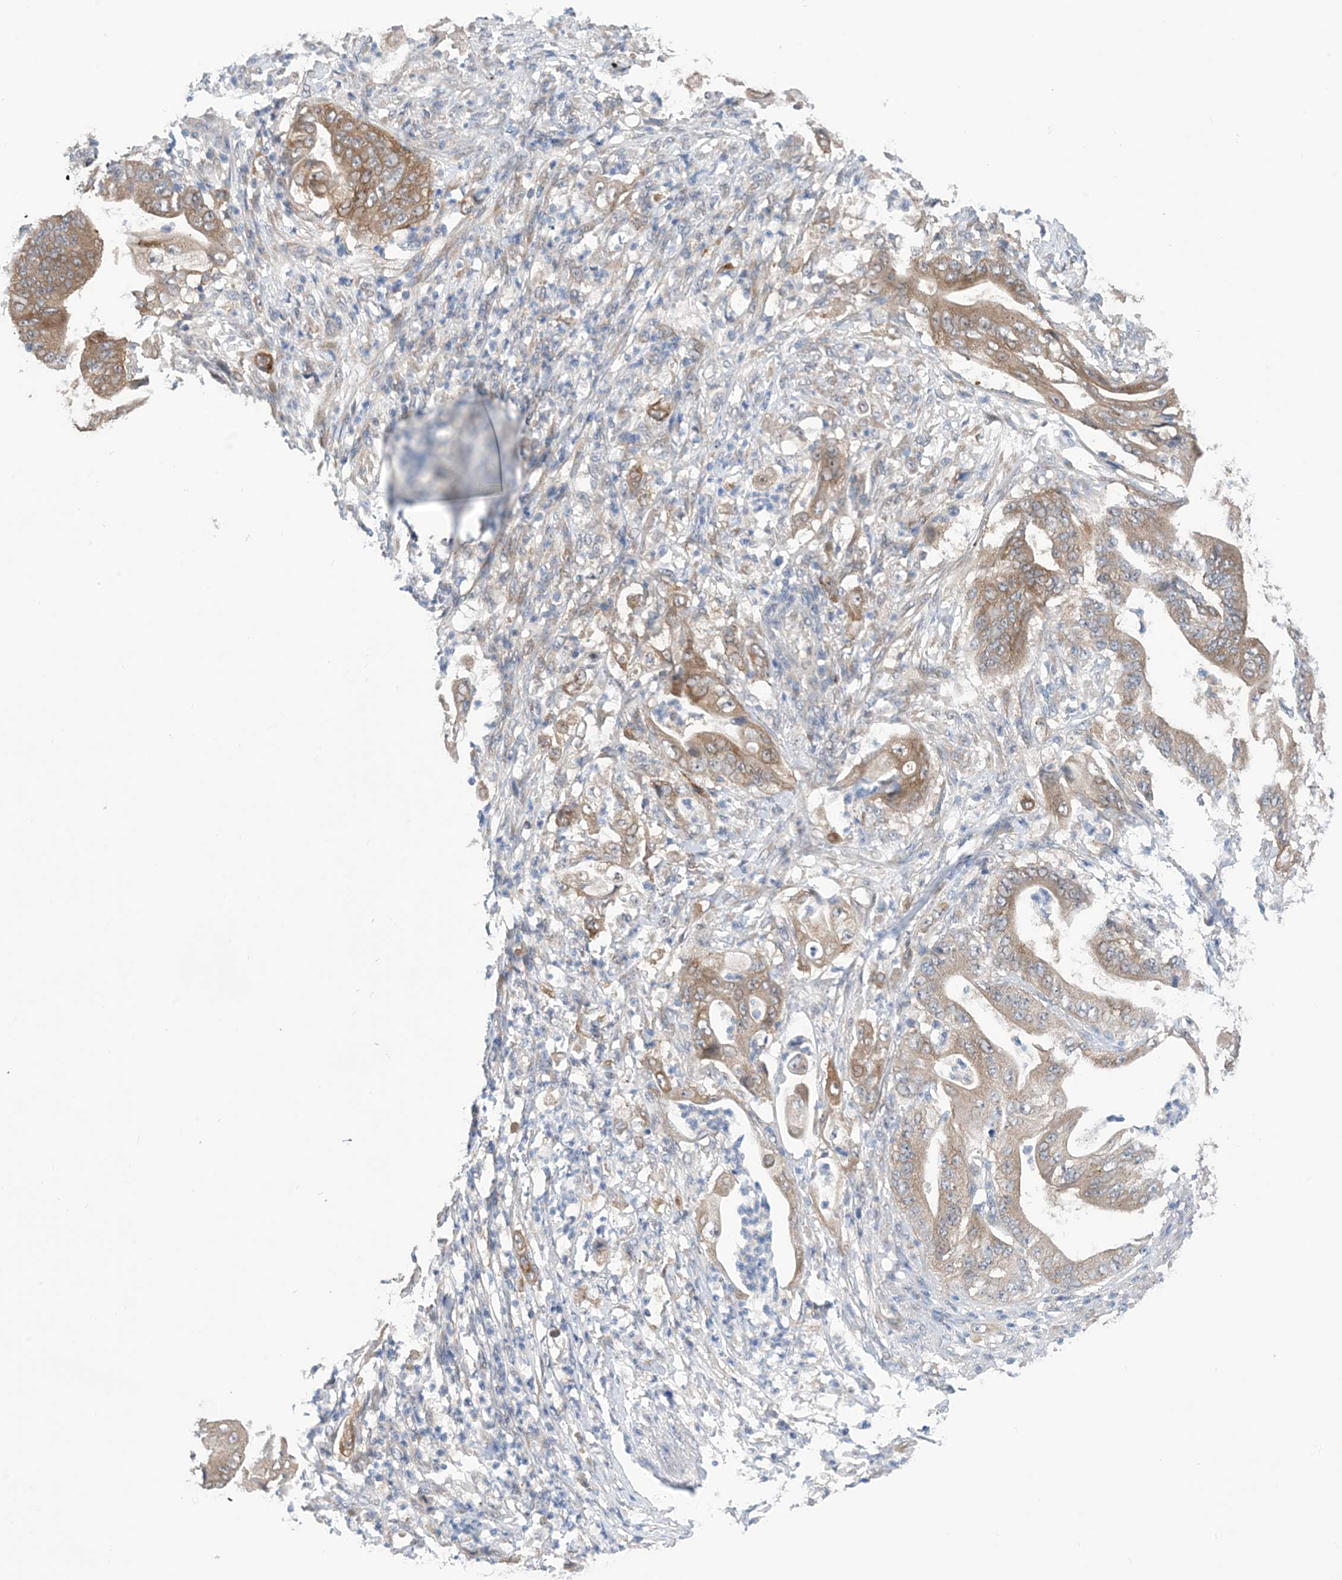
{"staining": {"intensity": "moderate", "quantity": ">75%", "location": "cytoplasmic/membranous"}, "tissue": "stomach cancer", "cell_type": "Tumor cells", "image_type": "cancer", "snomed": [{"axis": "morphology", "description": "Adenocarcinoma, NOS"}, {"axis": "topography", "description": "Stomach"}], "caption": "Tumor cells exhibit medium levels of moderate cytoplasmic/membranous staining in about >75% of cells in human adenocarcinoma (stomach).", "gene": "EHBP1", "patient": {"sex": "female", "age": 73}}